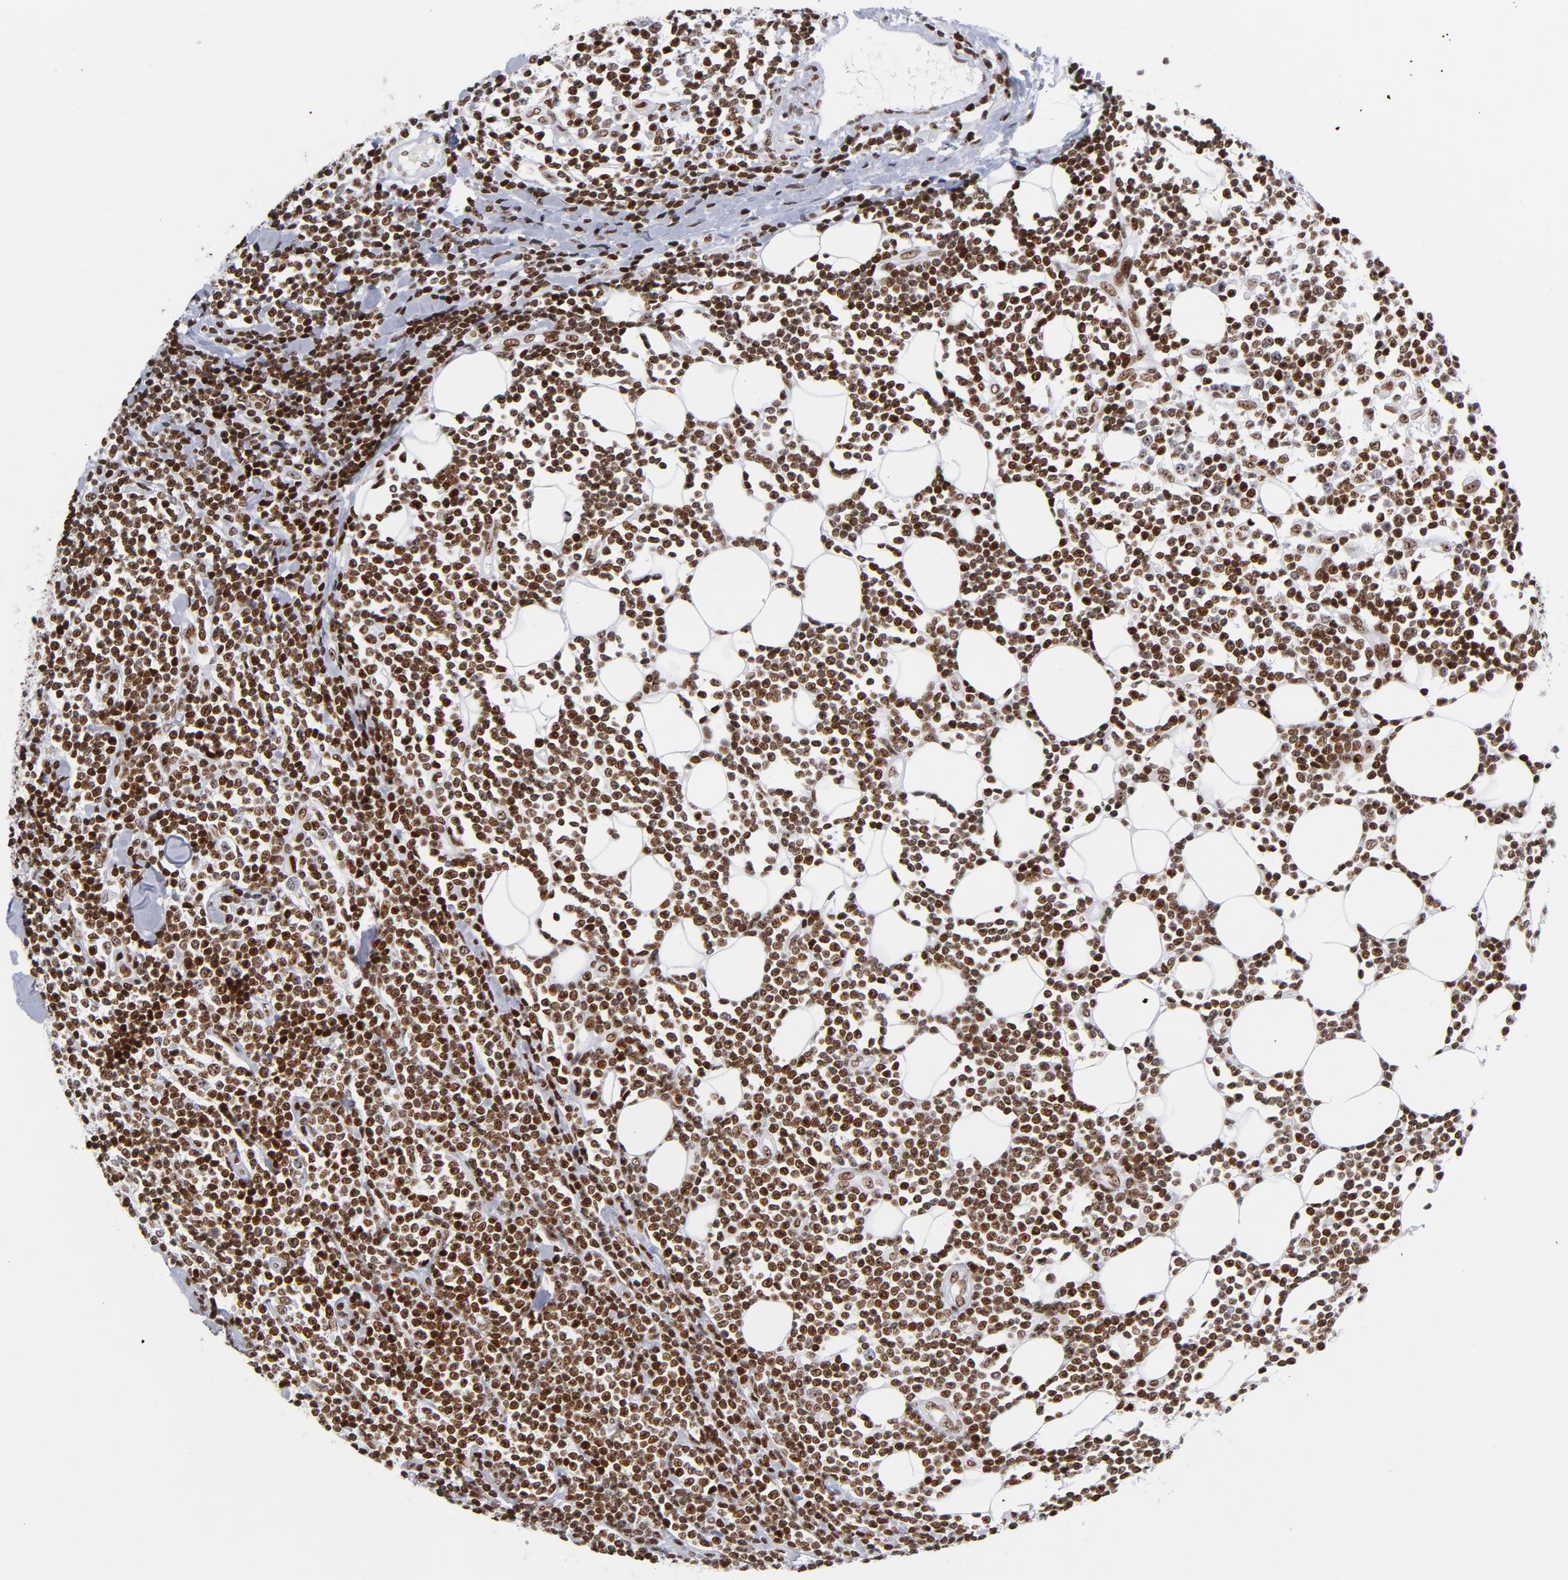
{"staining": {"intensity": "moderate", "quantity": ">75%", "location": "nuclear"}, "tissue": "lymphoma", "cell_type": "Tumor cells", "image_type": "cancer", "snomed": [{"axis": "morphology", "description": "Malignant lymphoma, non-Hodgkin's type, Low grade"}, {"axis": "topography", "description": "Soft tissue"}], "caption": "Human lymphoma stained with a protein marker exhibits moderate staining in tumor cells.", "gene": "TOP2B", "patient": {"sex": "male", "age": 92}}